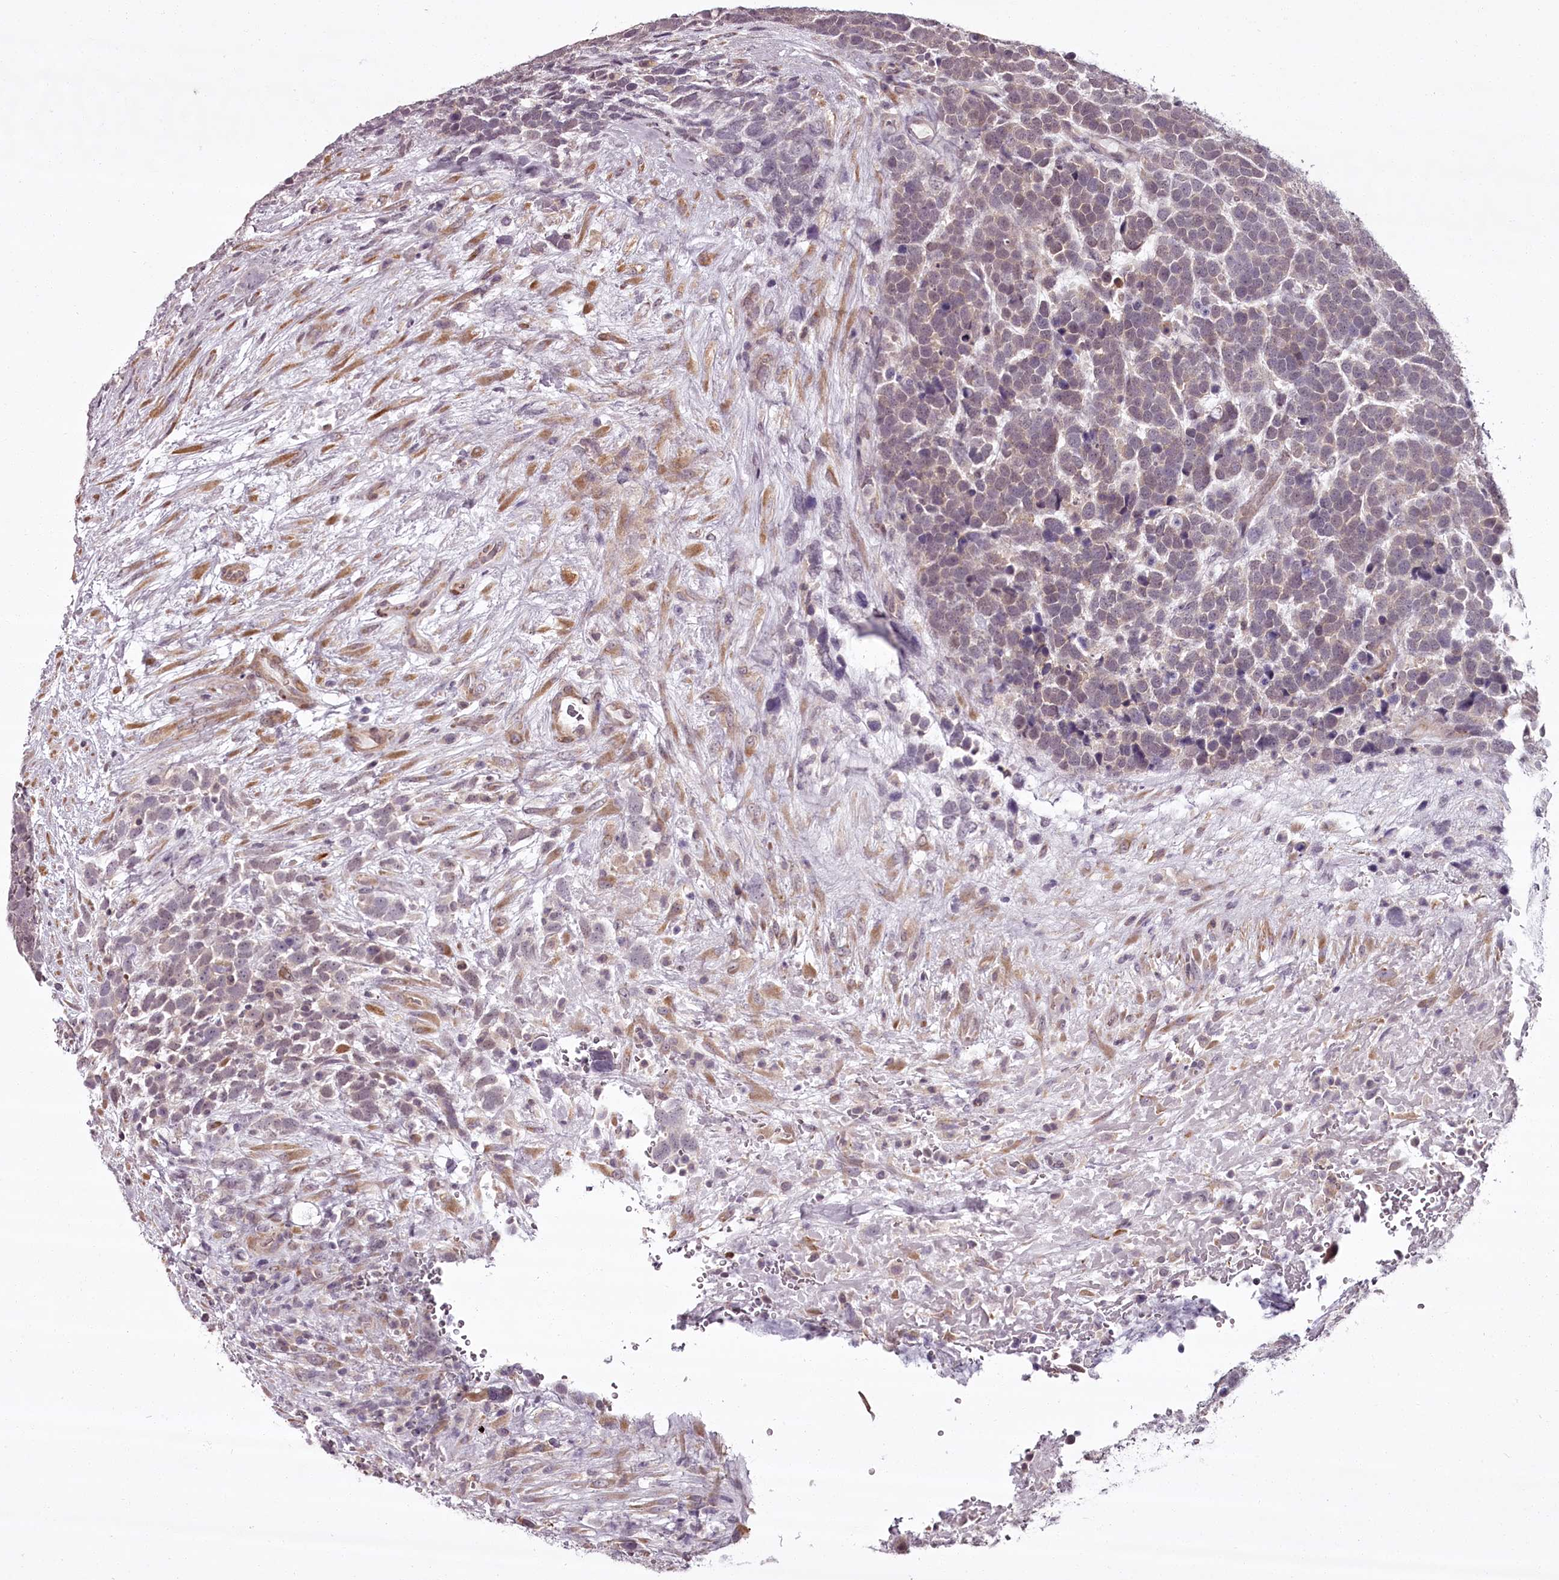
{"staining": {"intensity": "weak", "quantity": "<25%", "location": "nuclear"}, "tissue": "urothelial cancer", "cell_type": "Tumor cells", "image_type": "cancer", "snomed": [{"axis": "morphology", "description": "Urothelial carcinoma, High grade"}, {"axis": "topography", "description": "Urinary bladder"}], "caption": "A high-resolution histopathology image shows IHC staining of urothelial cancer, which shows no significant expression in tumor cells. The staining is performed using DAB brown chromogen with nuclei counter-stained in using hematoxylin.", "gene": "CCDC92", "patient": {"sex": "female", "age": 82}}